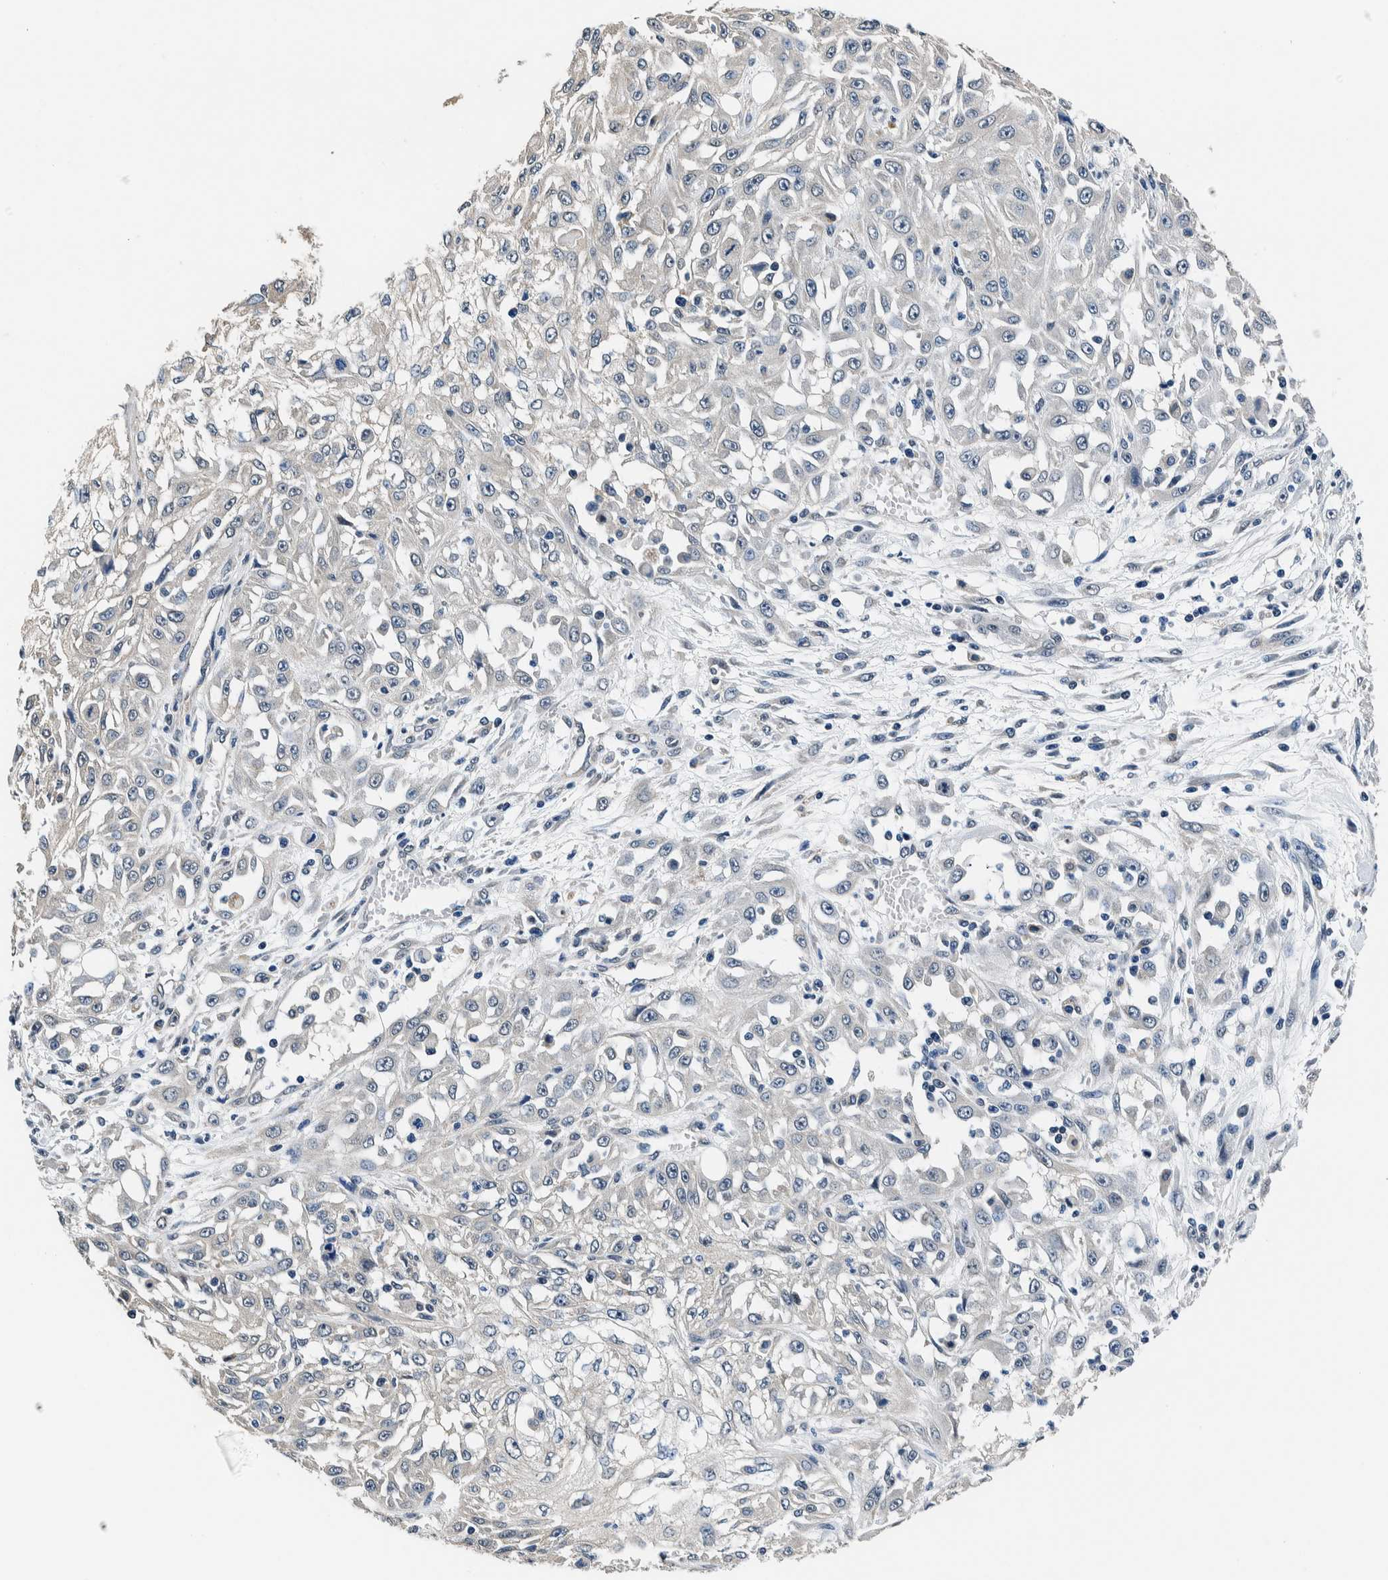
{"staining": {"intensity": "negative", "quantity": "none", "location": "none"}, "tissue": "skin cancer", "cell_type": "Tumor cells", "image_type": "cancer", "snomed": [{"axis": "morphology", "description": "Squamous cell carcinoma, NOS"}, {"axis": "morphology", "description": "Squamous cell carcinoma, metastatic, NOS"}, {"axis": "topography", "description": "Skin"}, {"axis": "topography", "description": "Lymph node"}], "caption": "Skin squamous cell carcinoma was stained to show a protein in brown. There is no significant staining in tumor cells.", "gene": "NIBAN2", "patient": {"sex": "male", "age": 75}}